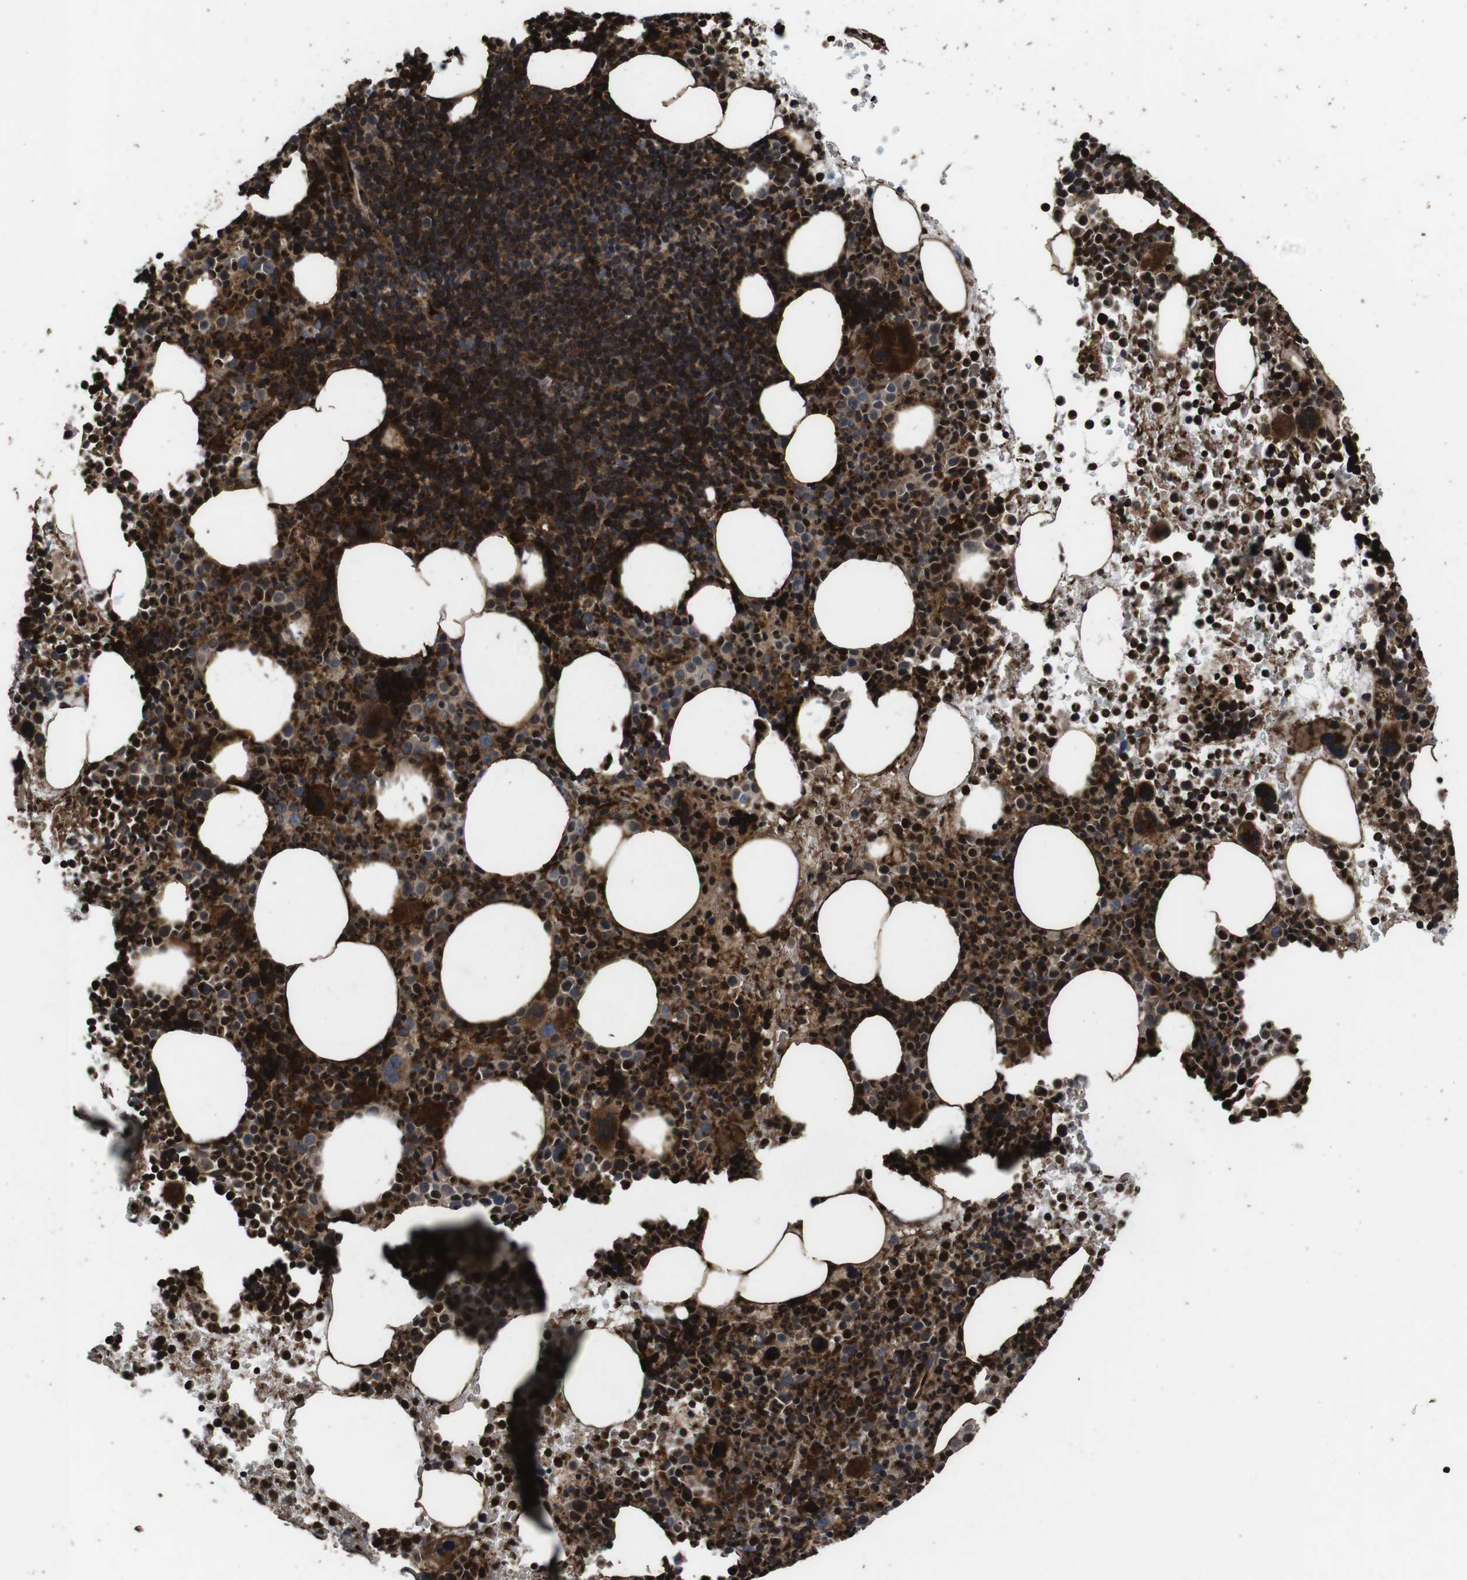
{"staining": {"intensity": "strong", "quantity": ">75%", "location": "cytoplasmic/membranous,nuclear"}, "tissue": "bone marrow", "cell_type": "Hematopoietic cells", "image_type": "normal", "snomed": [{"axis": "morphology", "description": "Normal tissue, NOS"}, {"axis": "morphology", "description": "Inflammation, NOS"}, {"axis": "topography", "description": "Bone marrow"}], "caption": "A high amount of strong cytoplasmic/membranous,nuclear positivity is seen in approximately >75% of hematopoietic cells in unremarkable bone marrow.", "gene": "SMYD3", "patient": {"sex": "male", "age": 73}}